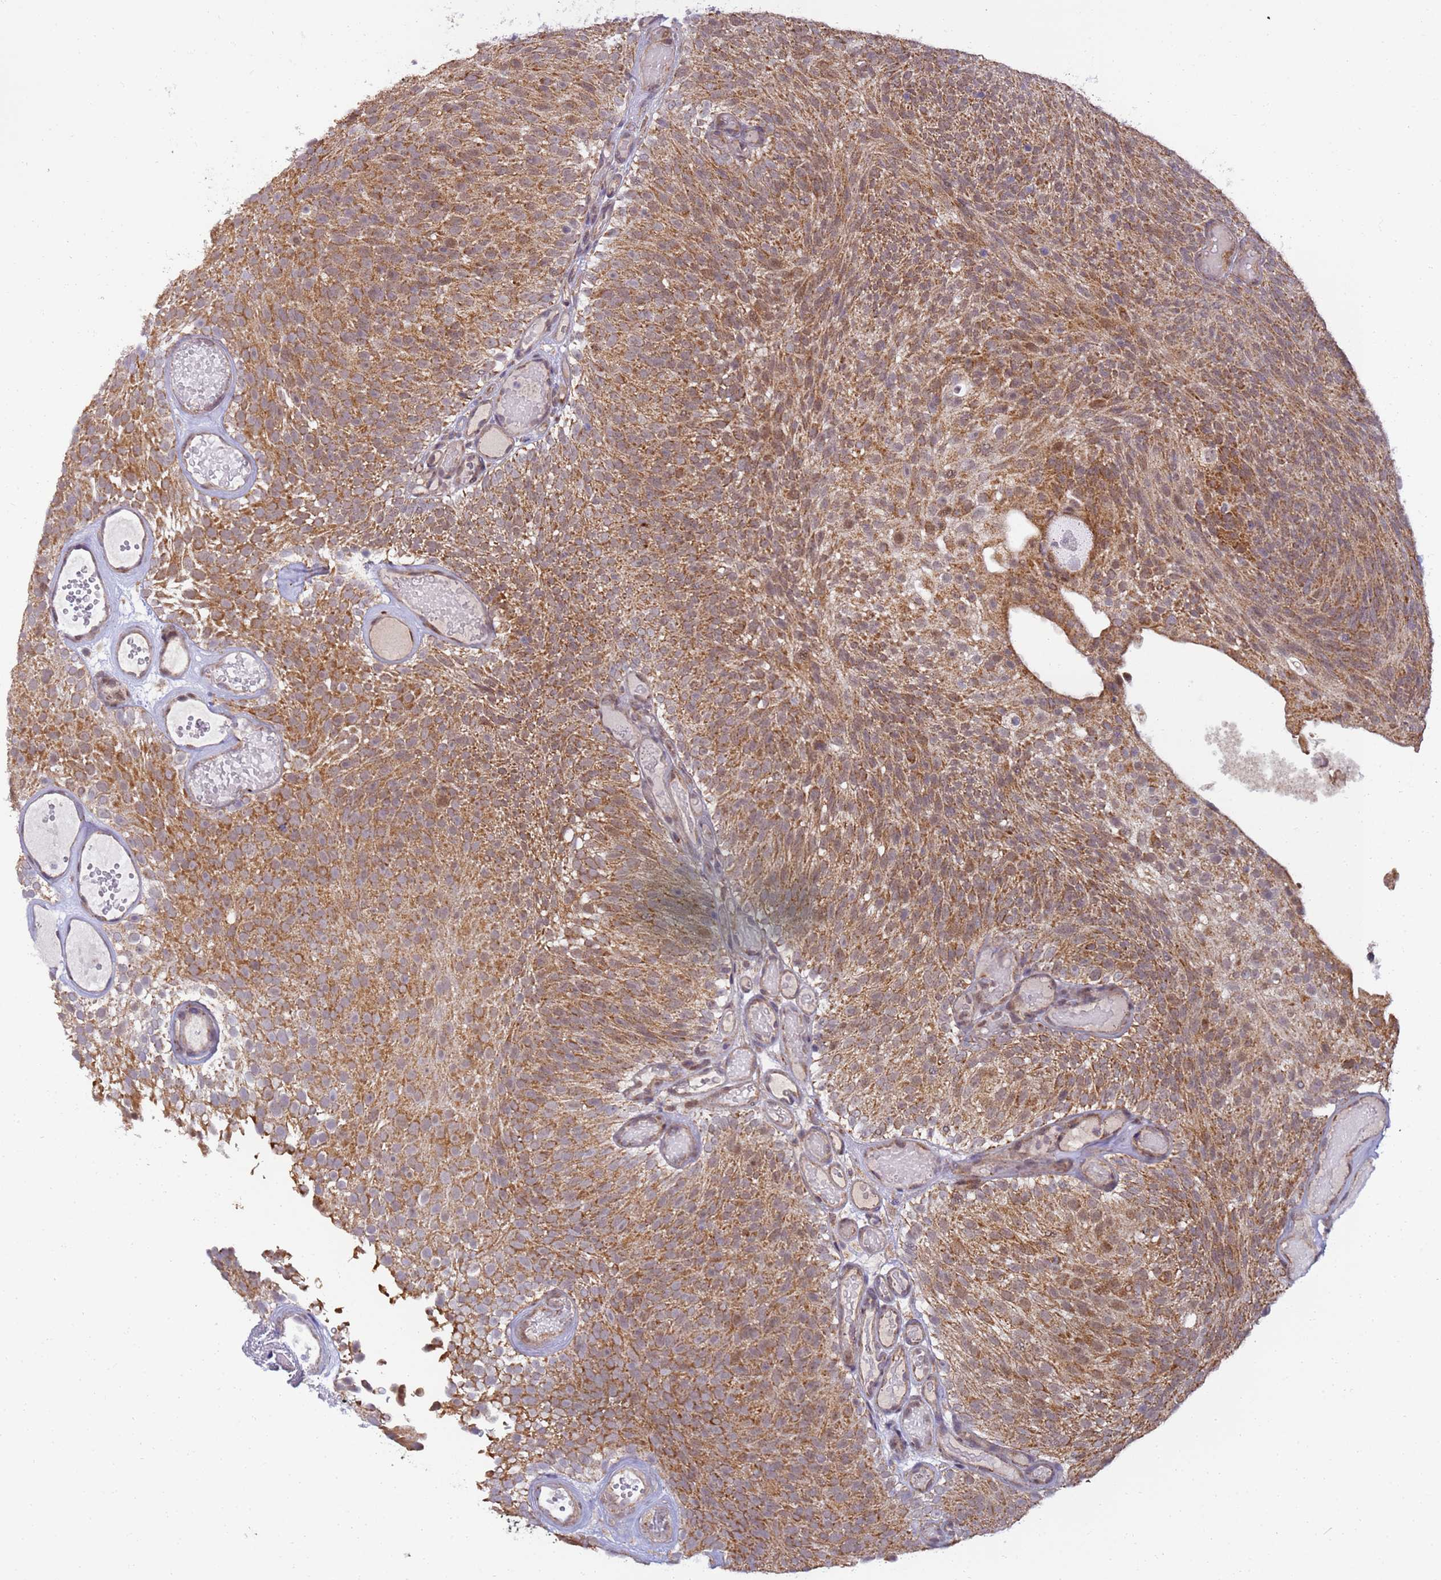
{"staining": {"intensity": "moderate", "quantity": ">75%", "location": "cytoplasmic/membranous"}, "tissue": "urothelial cancer", "cell_type": "Tumor cells", "image_type": "cancer", "snomed": [{"axis": "morphology", "description": "Urothelial carcinoma, Low grade"}, {"axis": "topography", "description": "Urinary bladder"}], "caption": "Protein staining by immunohistochemistry (IHC) demonstrates moderate cytoplasmic/membranous expression in about >75% of tumor cells in urothelial cancer.", "gene": "RAPGEF3", "patient": {"sex": "male", "age": 78}}